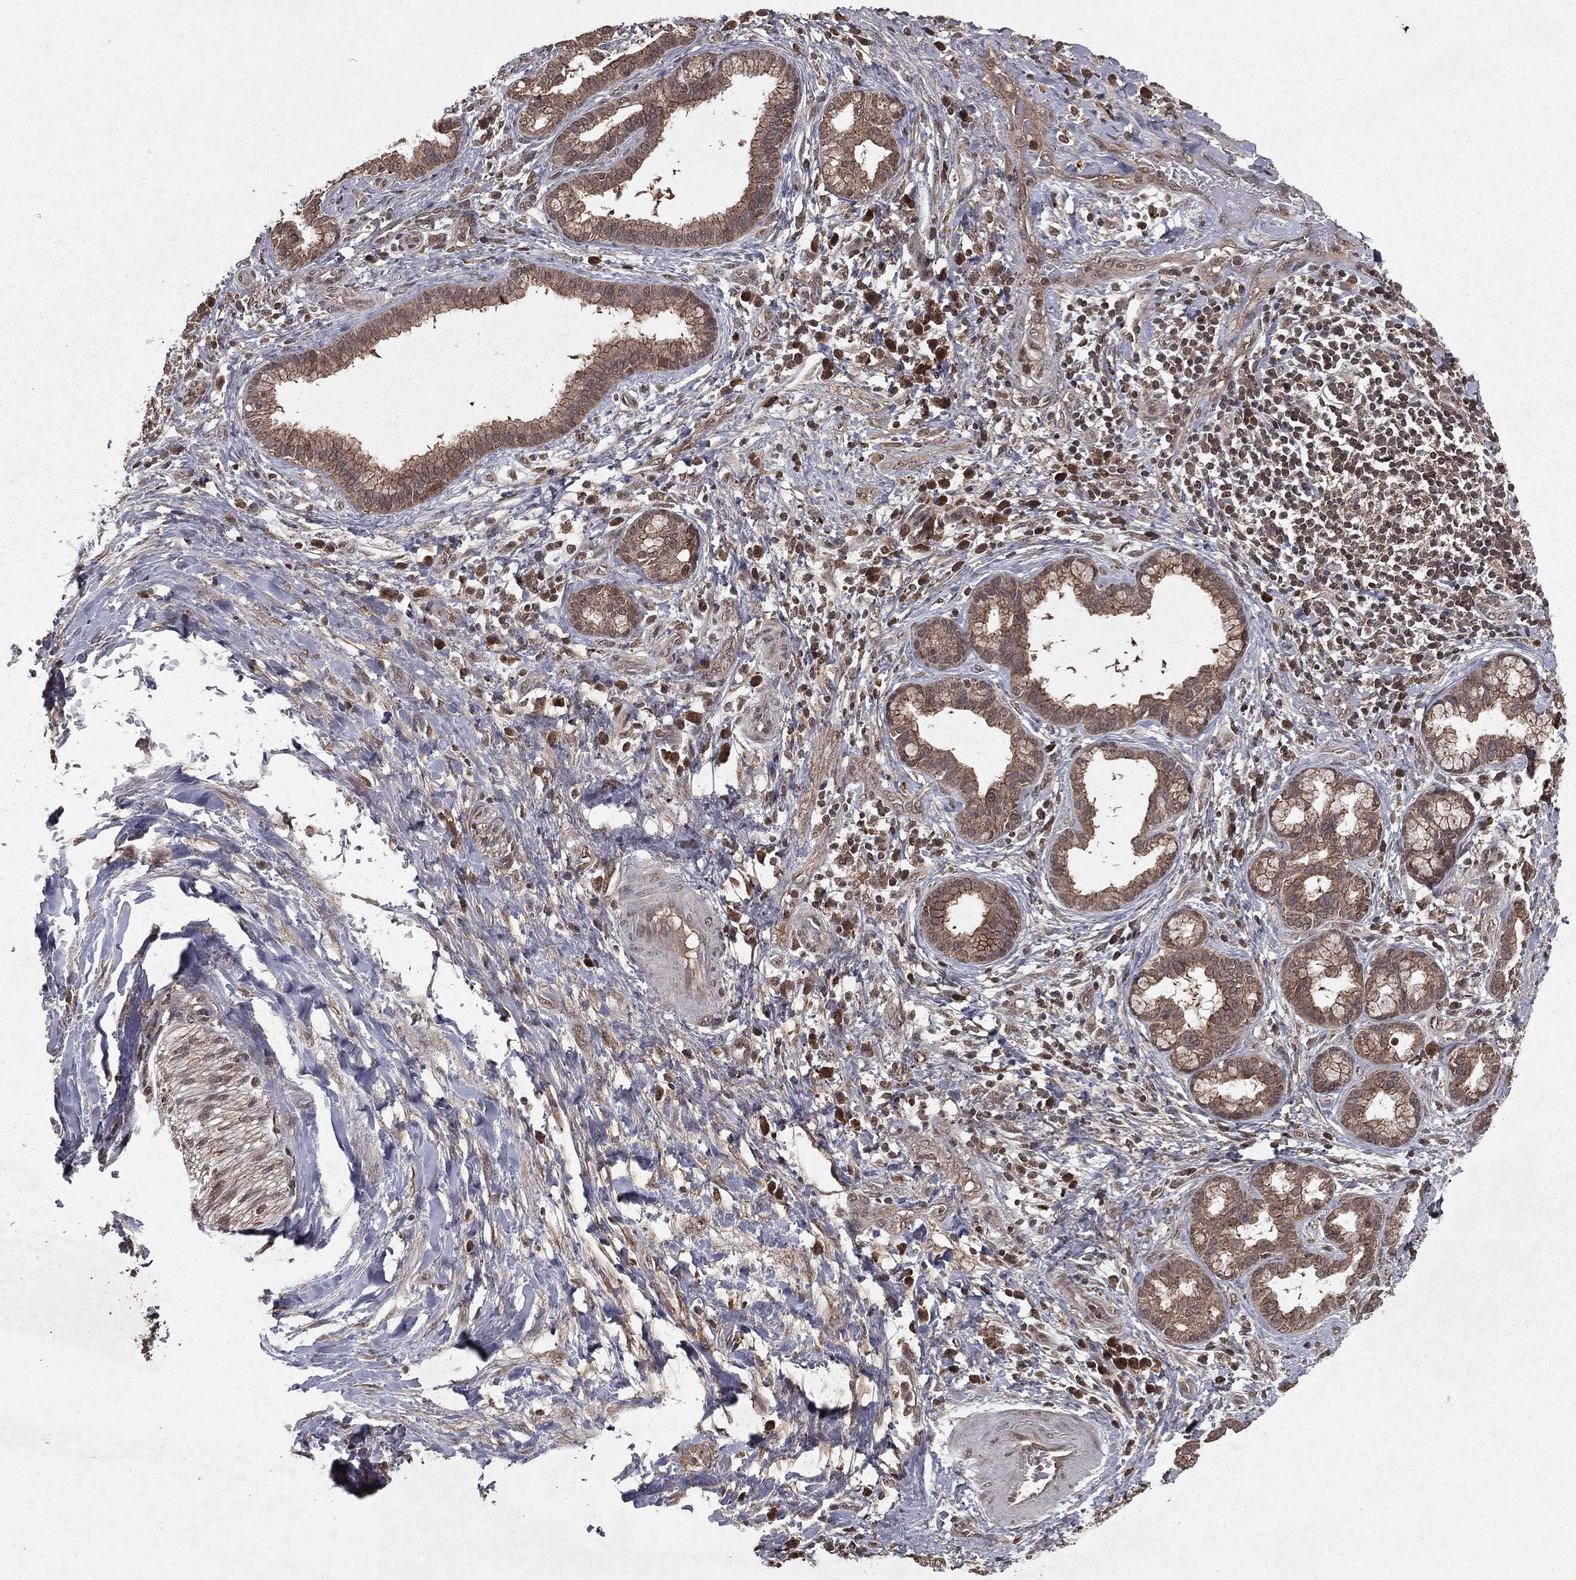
{"staining": {"intensity": "moderate", "quantity": ">75%", "location": "cytoplasmic/membranous"}, "tissue": "liver cancer", "cell_type": "Tumor cells", "image_type": "cancer", "snomed": [{"axis": "morphology", "description": "Cholangiocarcinoma"}, {"axis": "topography", "description": "Liver"}], "caption": "A photomicrograph of liver cancer (cholangiocarcinoma) stained for a protein shows moderate cytoplasmic/membranous brown staining in tumor cells.", "gene": "ZDHHC15", "patient": {"sex": "female", "age": 73}}